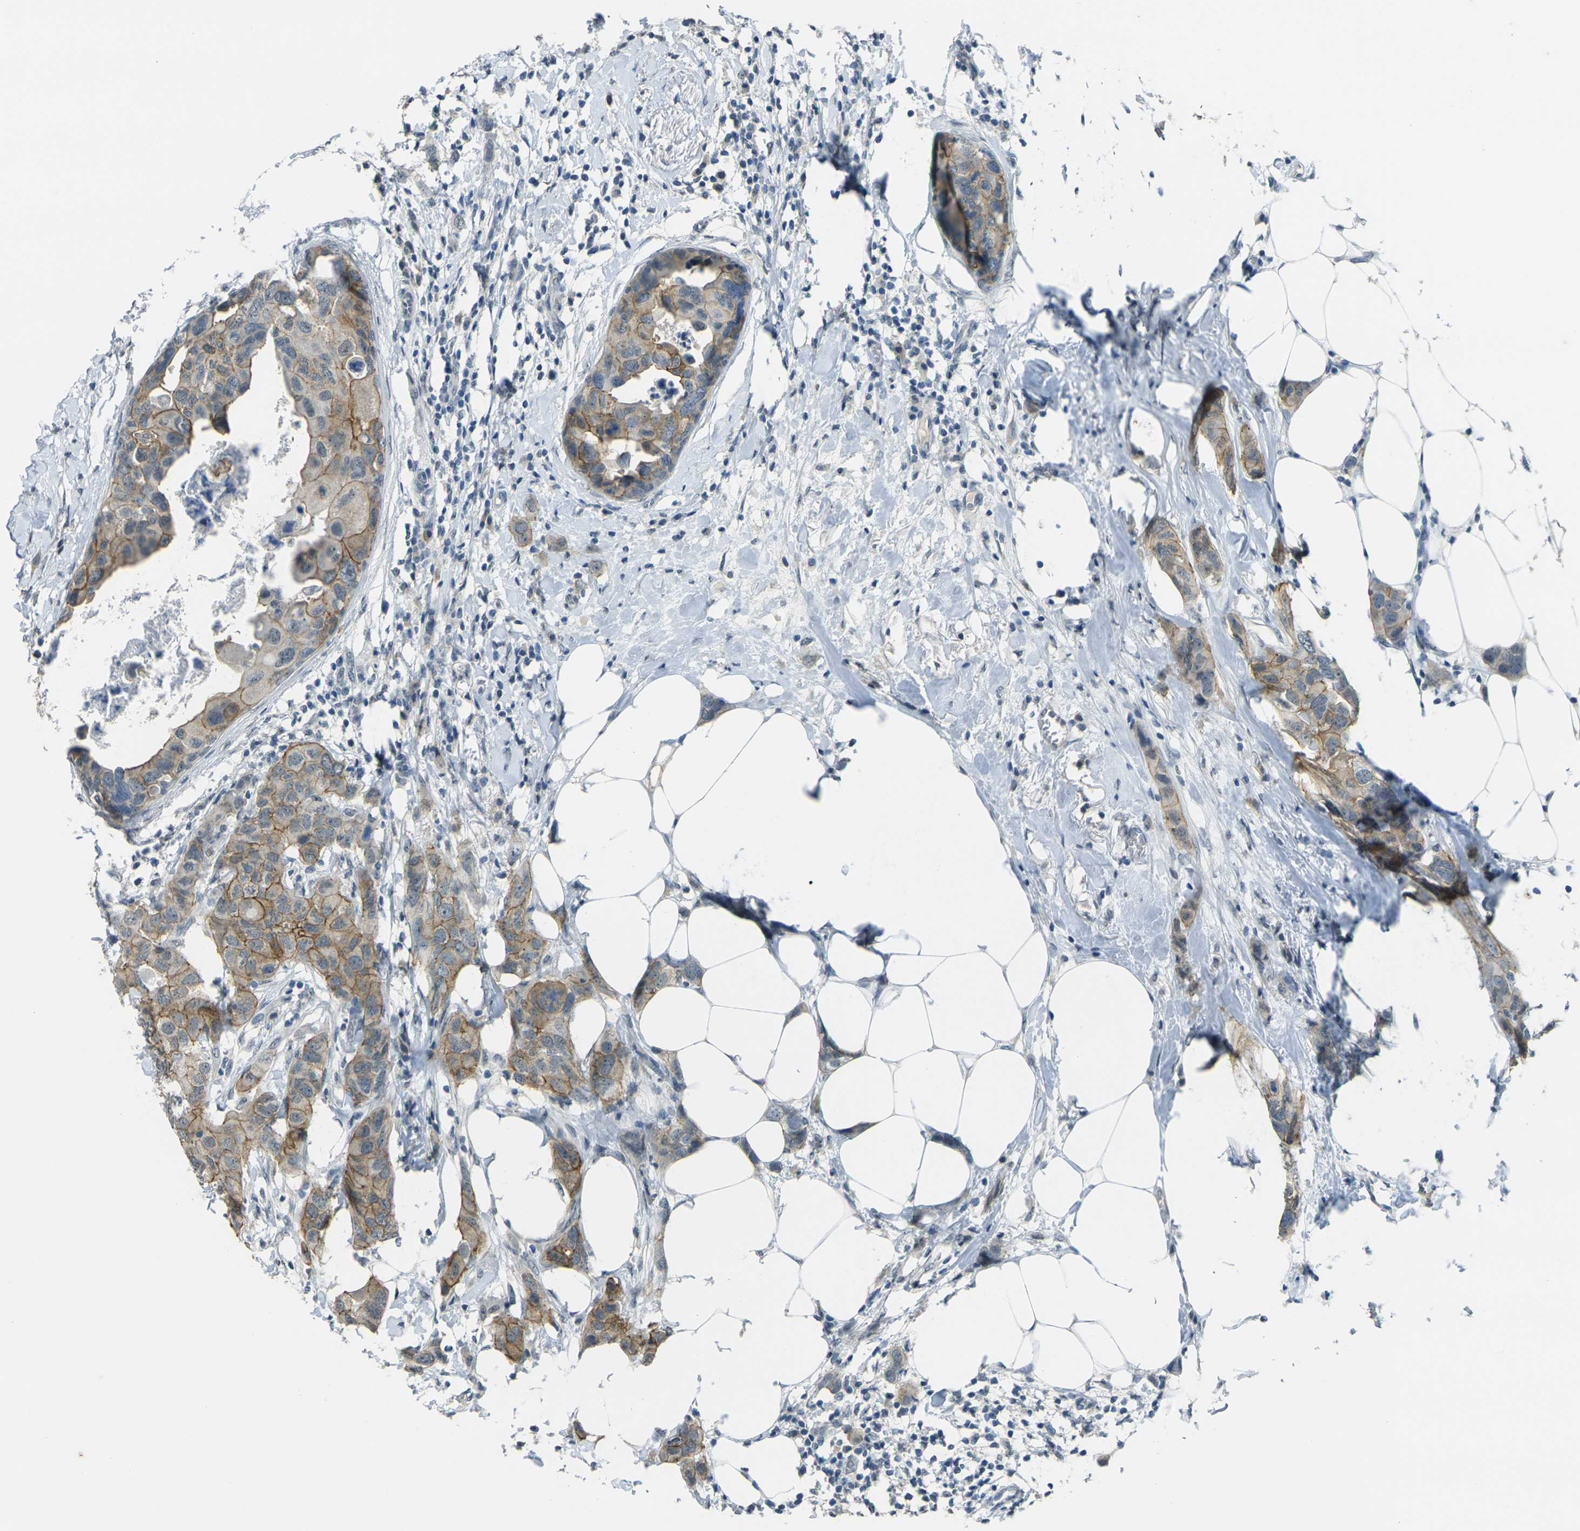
{"staining": {"intensity": "moderate", "quantity": ">75%", "location": "cytoplasmic/membranous"}, "tissue": "breast cancer", "cell_type": "Tumor cells", "image_type": "cancer", "snomed": [{"axis": "morphology", "description": "Duct carcinoma"}, {"axis": "topography", "description": "Breast"}], "caption": "Immunohistochemistry (IHC) (DAB) staining of human breast invasive ductal carcinoma displays moderate cytoplasmic/membranous protein expression in about >75% of tumor cells.", "gene": "SPTBN2", "patient": {"sex": "female", "age": 50}}